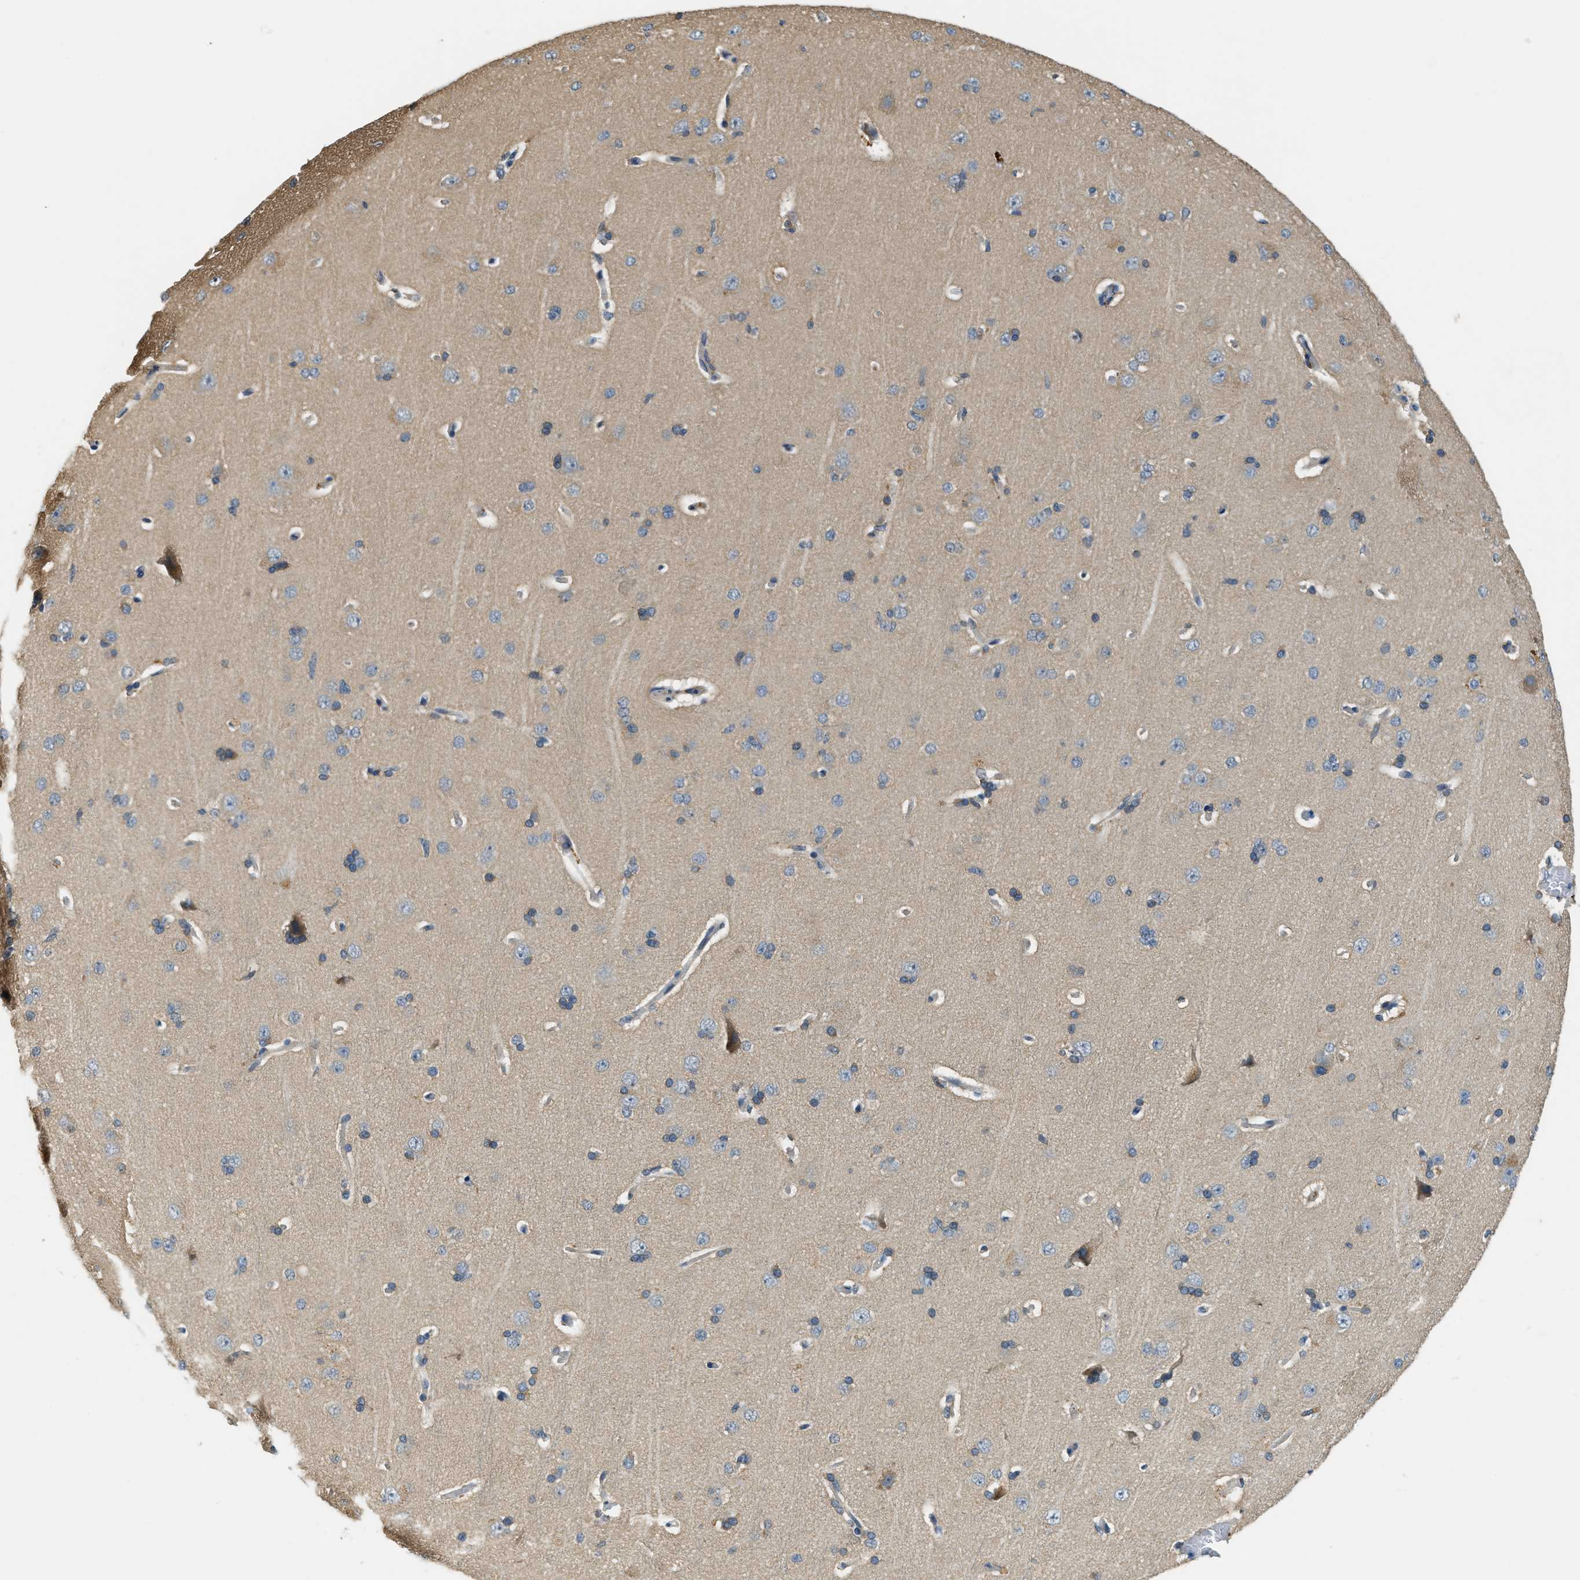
{"staining": {"intensity": "negative", "quantity": "none", "location": "none"}, "tissue": "cerebral cortex", "cell_type": "Endothelial cells", "image_type": "normal", "snomed": [{"axis": "morphology", "description": "Normal tissue, NOS"}, {"axis": "topography", "description": "Cerebral cortex"}], "caption": "IHC micrograph of benign cerebral cortex stained for a protein (brown), which reveals no staining in endothelial cells. The staining was performed using DAB to visualize the protein expression in brown, while the nuclei were stained in blue with hematoxylin (Magnification: 20x).", "gene": "CFLAR", "patient": {"sex": "male", "age": 62}}